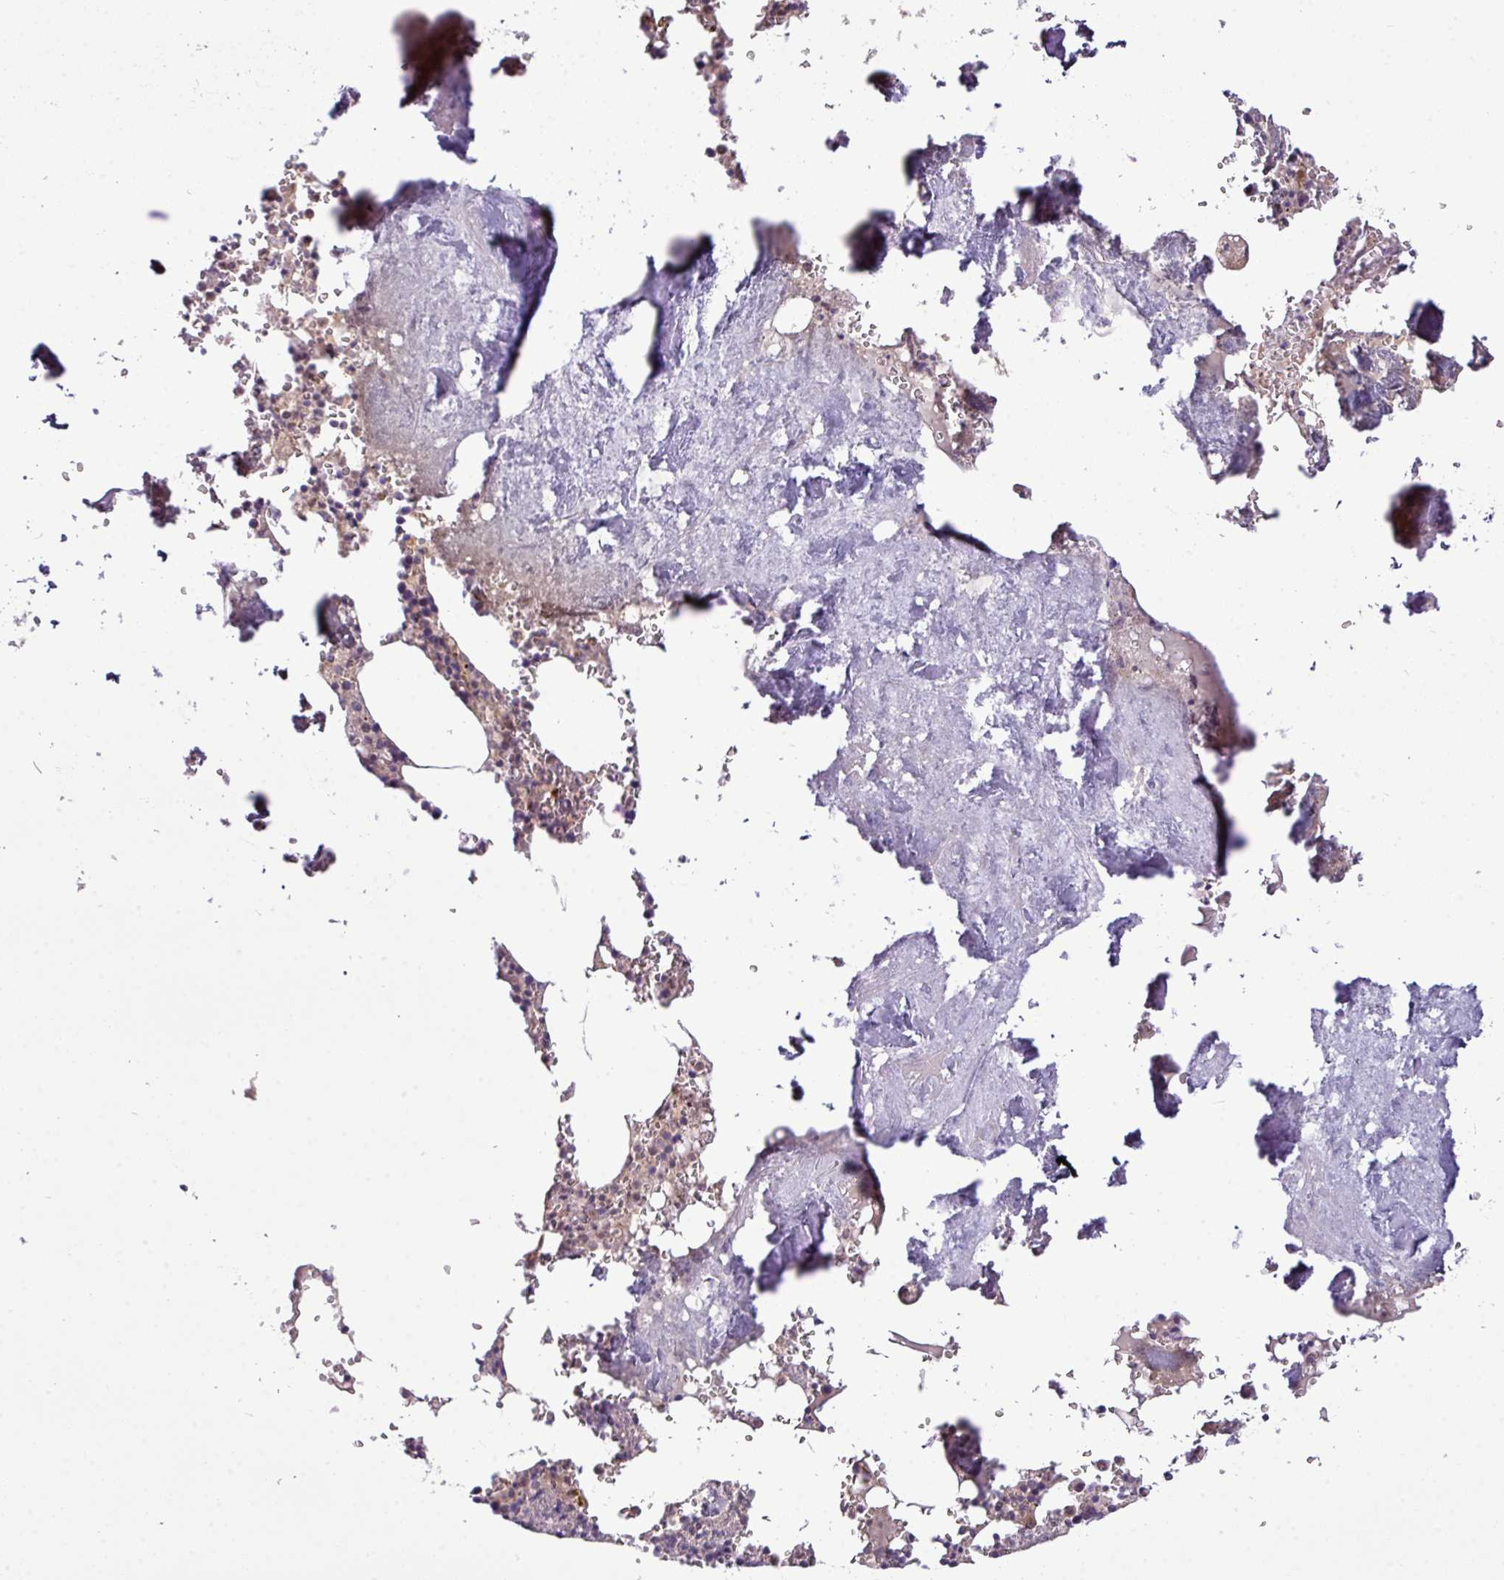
{"staining": {"intensity": "negative", "quantity": "none", "location": "none"}, "tissue": "bone marrow", "cell_type": "Hematopoietic cells", "image_type": "normal", "snomed": [{"axis": "morphology", "description": "Normal tissue, NOS"}, {"axis": "topography", "description": "Bone marrow"}], "caption": "Image shows no protein expression in hematopoietic cells of unremarkable bone marrow. (Immunohistochemistry (ihc), brightfield microscopy, high magnification).", "gene": "ZNF35", "patient": {"sex": "male", "age": 54}}